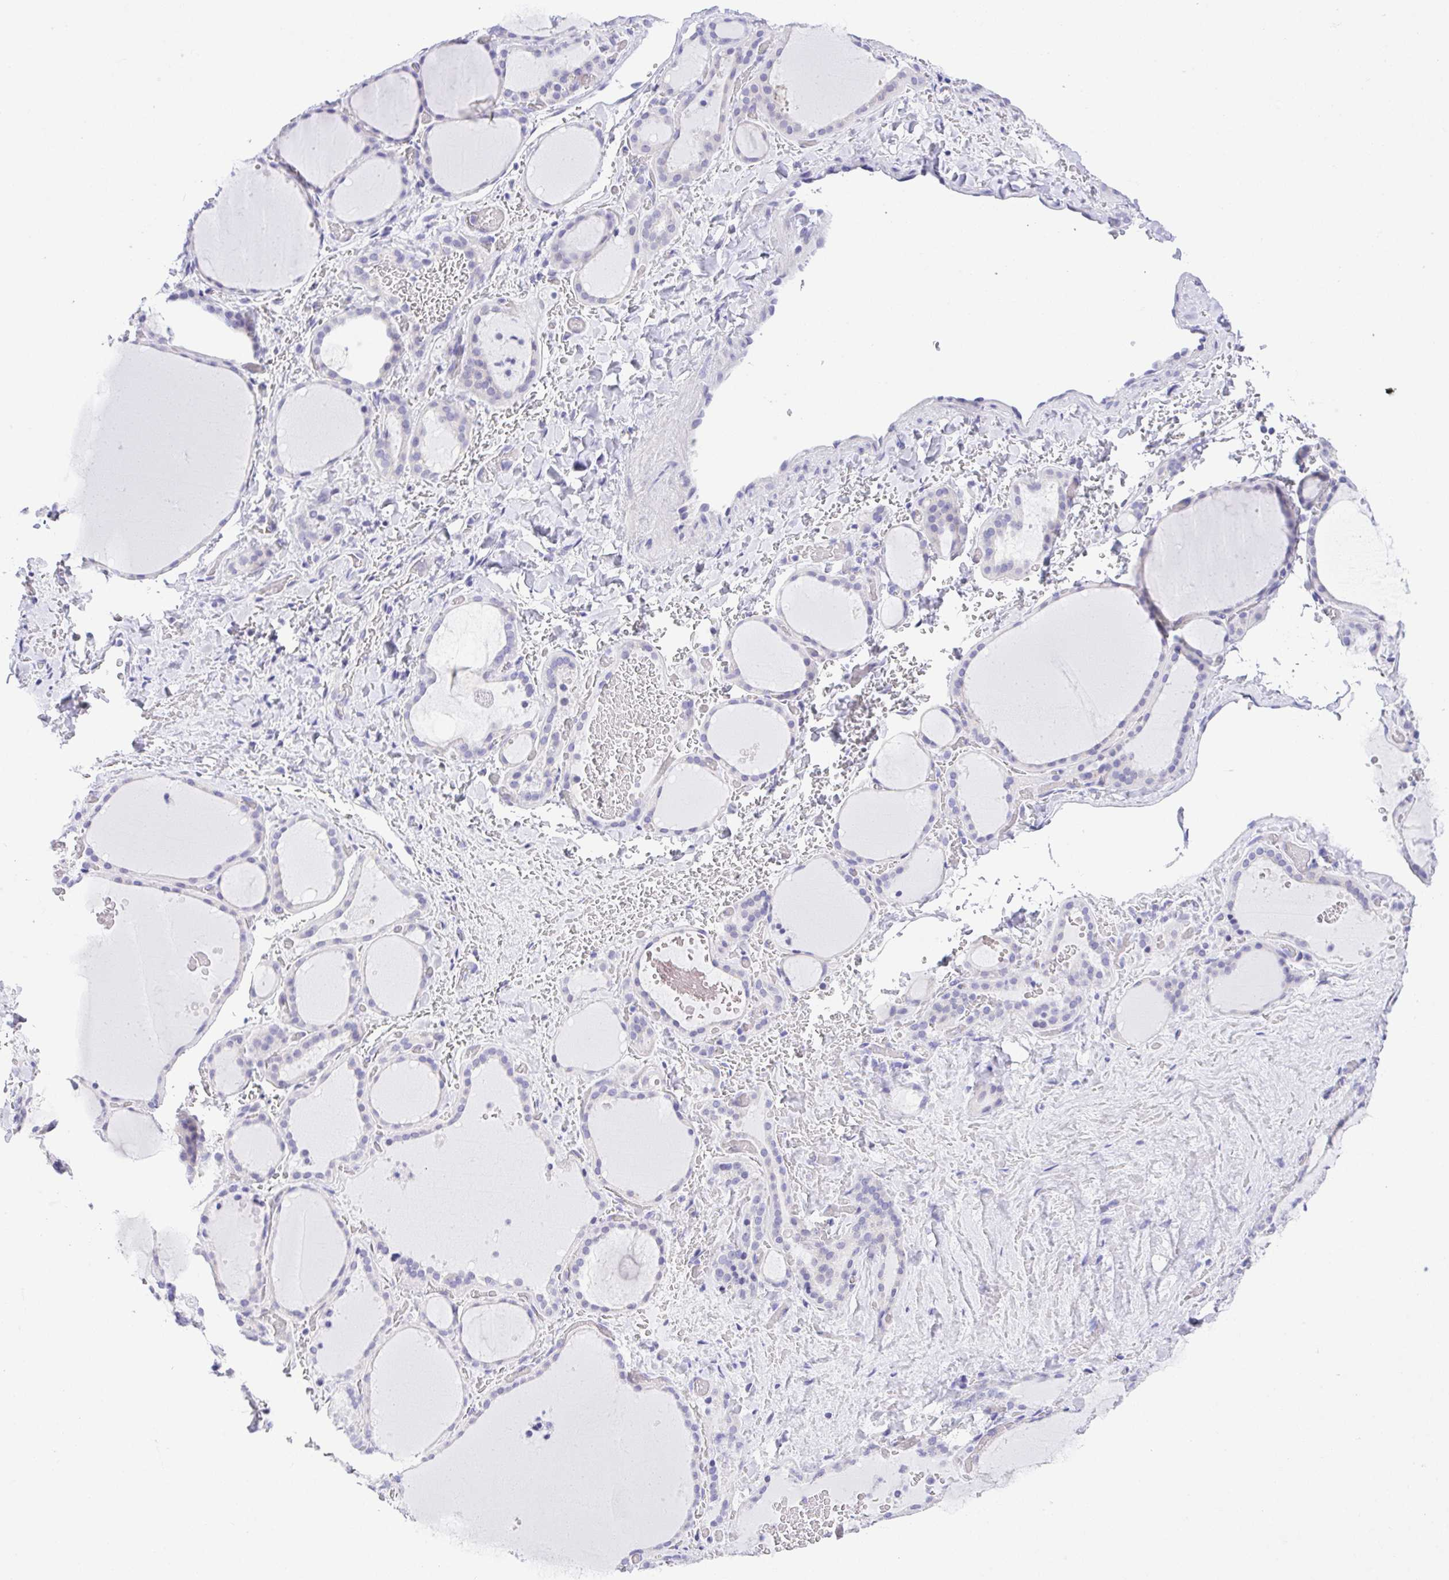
{"staining": {"intensity": "negative", "quantity": "none", "location": "none"}, "tissue": "thyroid gland", "cell_type": "Glandular cells", "image_type": "normal", "snomed": [{"axis": "morphology", "description": "Normal tissue, NOS"}, {"axis": "topography", "description": "Thyroid gland"}], "caption": "Glandular cells are negative for protein expression in unremarkable human thyroid gland. (Brightfield microscopy of DAB (3,3'-diaminobenzidine) IHC at high magnification).", "gene": "LUZP4", "patient": {"sex": "female", "age": 36}}